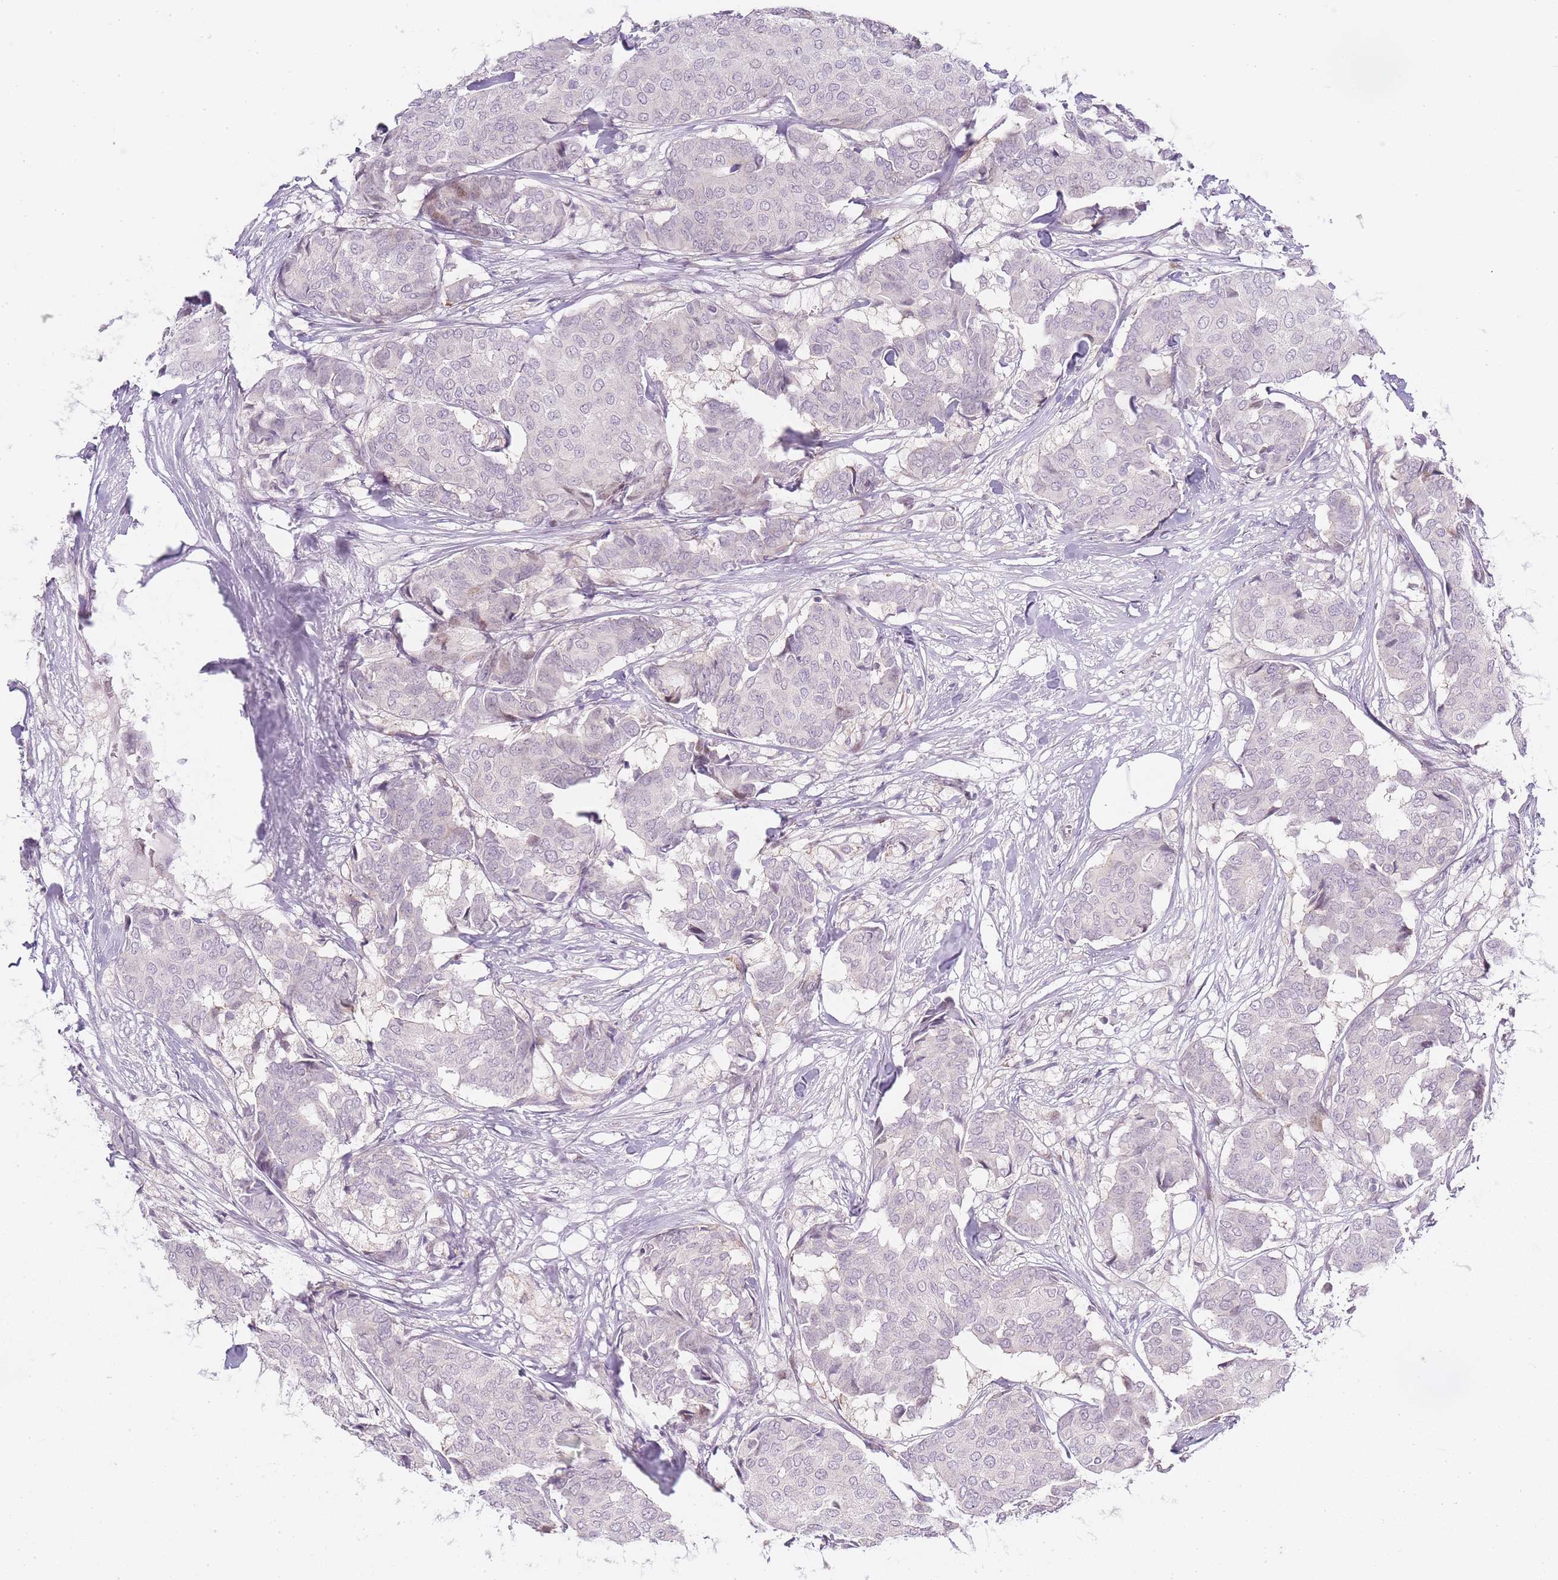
{"staining": {"intensity": "negative", "quantity": "none", "location": "none"}, "tissue": "breast cancer", "cell_type": "Tumor cells", "image_type": "cancer", "snomed": [{"axis": "morphology", "description": "Duct carcinoma"}, {"axis": "topography", "description": "Breast"}], "caption": "Micrograph shows no significant protein expression in tumor cells of infiltrating ductal carcinoma (breast).", "gene": "OGG1", "patient": {"sex": "female", "age": 75}}